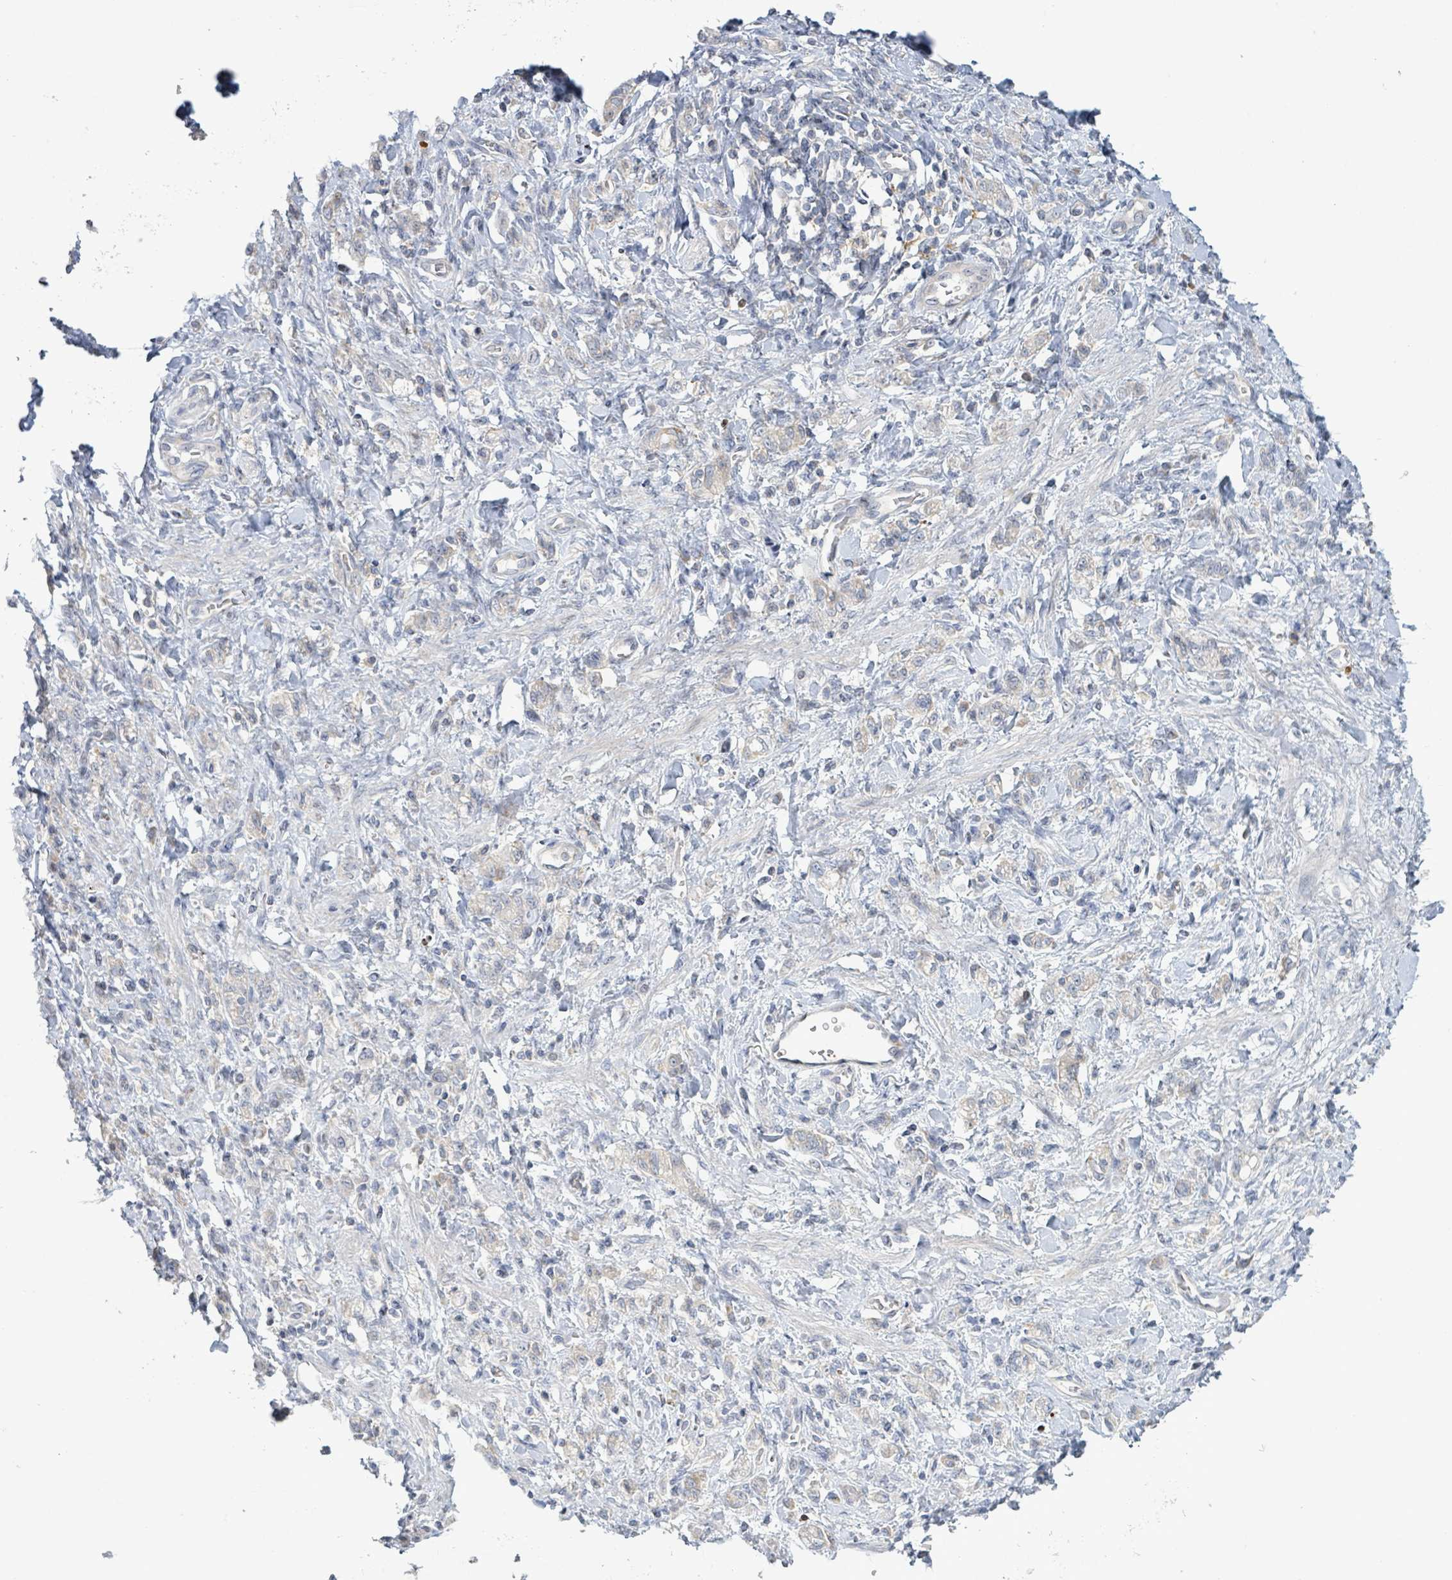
{"staining": {"intensity": "negative", "quantity": "none", "location": "none"}, "tissue": "stomach cancer", "cell_type": "Tumor cells", "image_type": "cancer", "snomed": [{"axis": "morphology", "description": "Adenocarcinoma, NOS"}, {"axis": "topography", "description": "Stomach"}], "caption": "Photomicrograph shows no protein staining in tumor cells of stomach cancer tissue. Nuclei are stained in blue.", "gene": "LILRA4", "patient": {"sex": "male", "age": 77}}